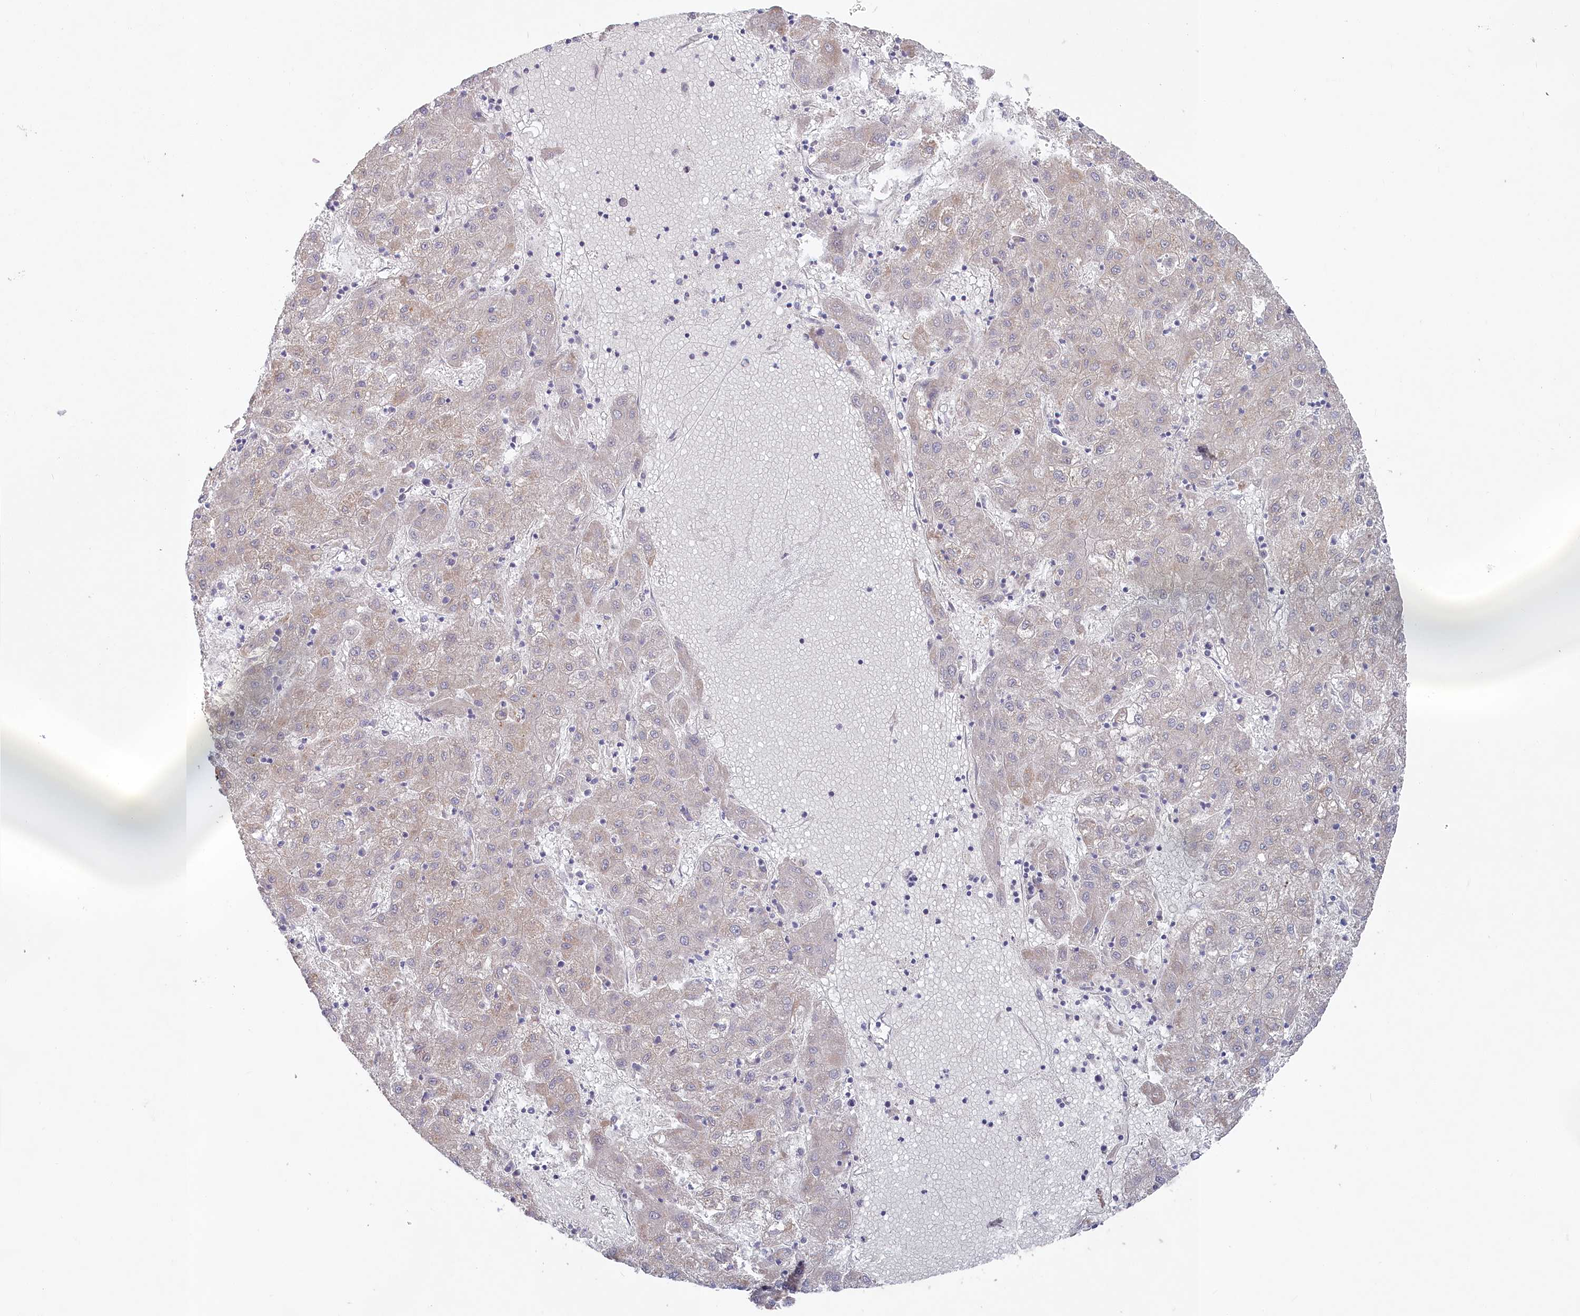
{"staining": {"intensity": "weak", "quantity": "<25%", "location": "cytoplasmic/membranous"}, "tissue": "liver cancer", "cell_type": "Tumor cells", "image_type": "cancer", "snomed": [{"axis": "morphology", "description": "Carcinoma, Hepatocellular, NOS"}, {"axis": "topography", "description": "Liver"}], "caption": "Immunohistochemistry image of neoplastic tissue: human liver hepatocellular carcinoma stained with DAB reveals no significant protein expression in tumor cells. Nuclei are stained in blue.", "gene": "AAMDC", "patient": {"sex": "male", "age": 72}}